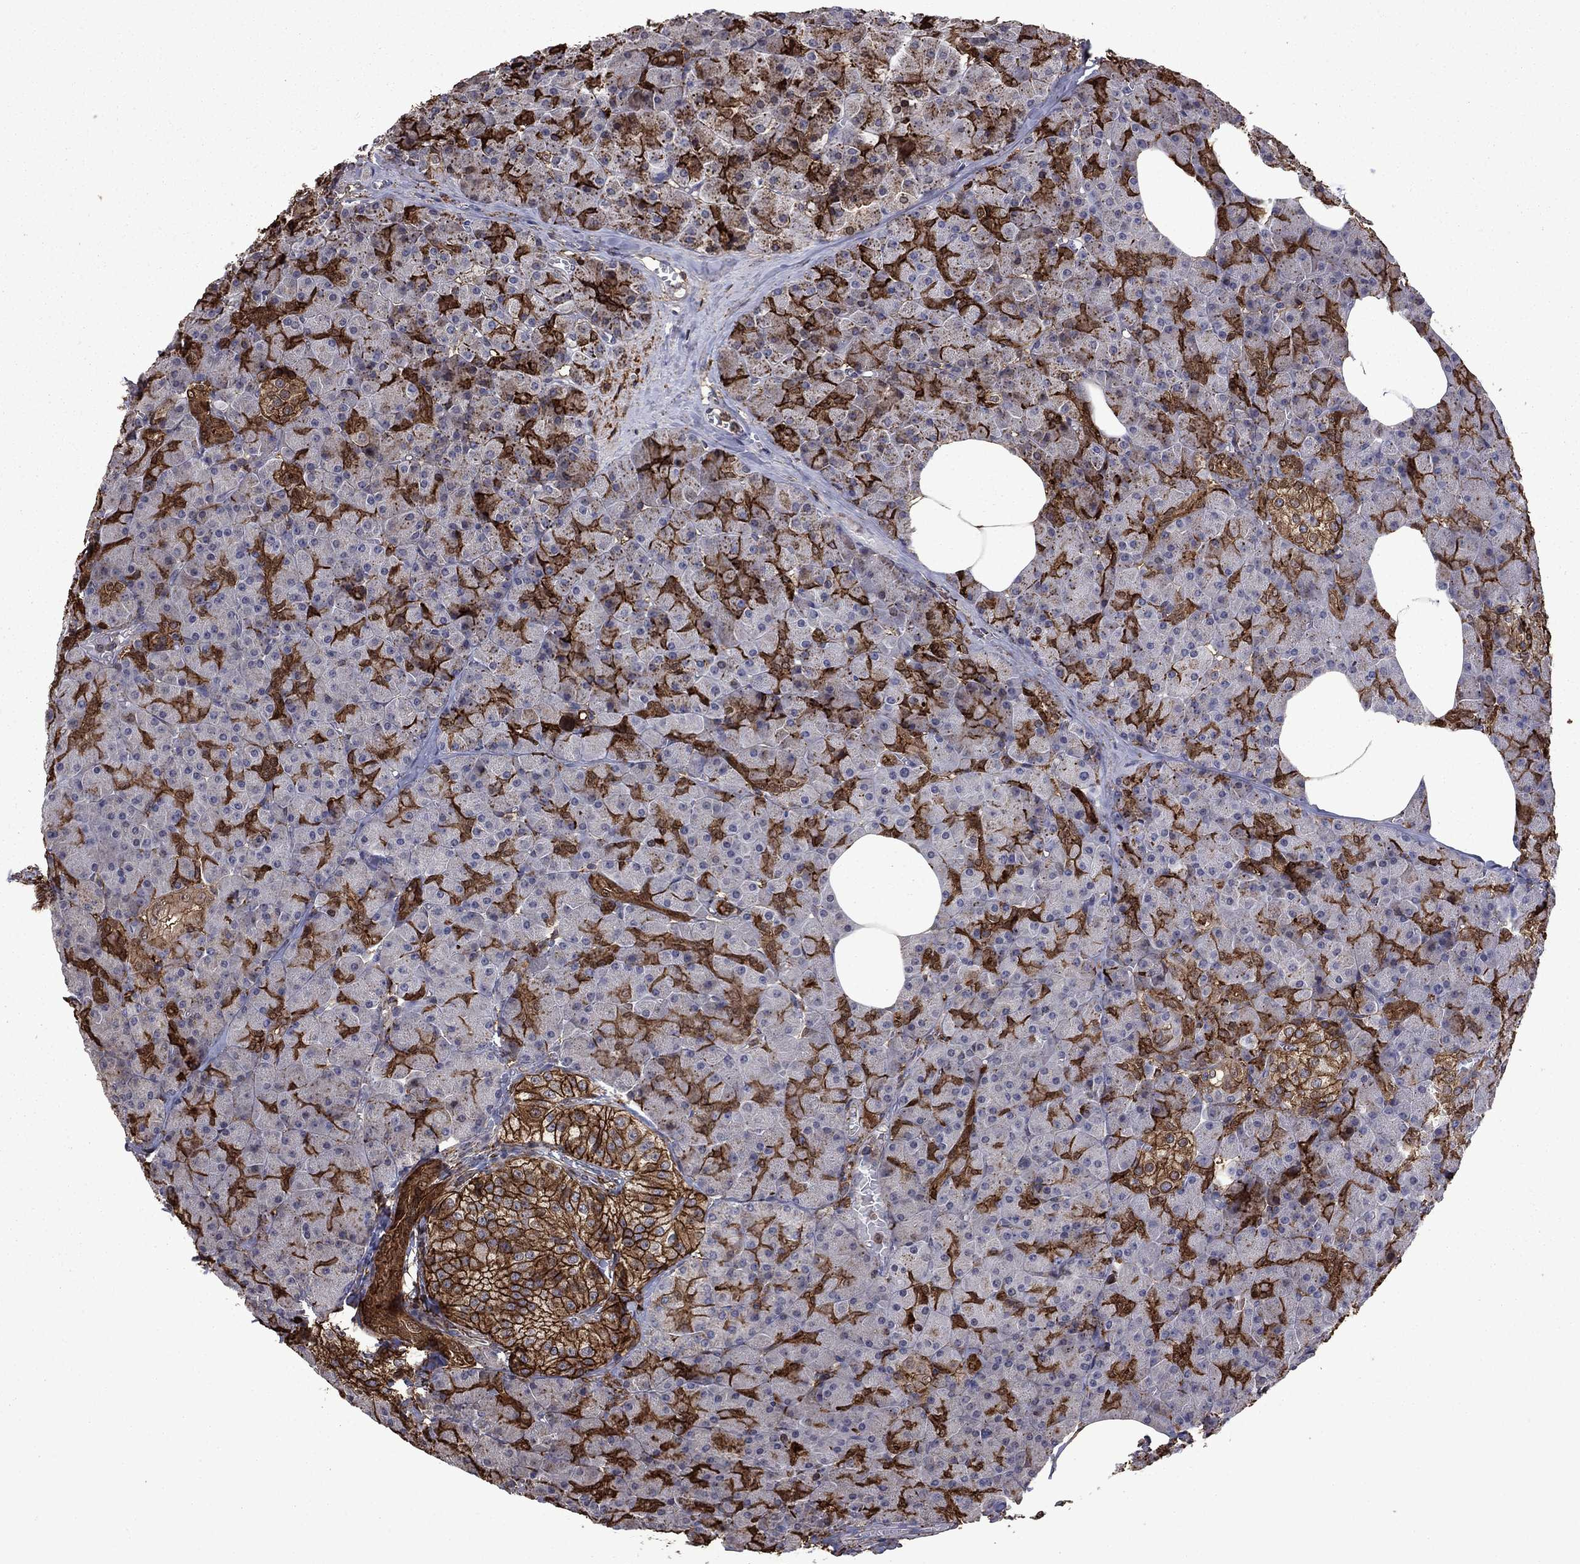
{"staining": {"intensity": "strong", "quantity": "25%-75%", "location": "cytoplasmic/membranous"}, "tissue": "pancreas", "cell_type": "Exocrine glandular cells", "image_type": "normal", "snomed": [{"axis": "morphology", "description": "Normal tissue, NOS"}, {"axis": "topography", "description": "Pancreas"}], "caption": "Human pancreas stained for a protein (brown) displays strong cytoplasmic/membranous positive staining in about 25%-75% of exocrine glandular cells.", "gene": "PLAU", "patient": {"sex": "female", "age": 45}}